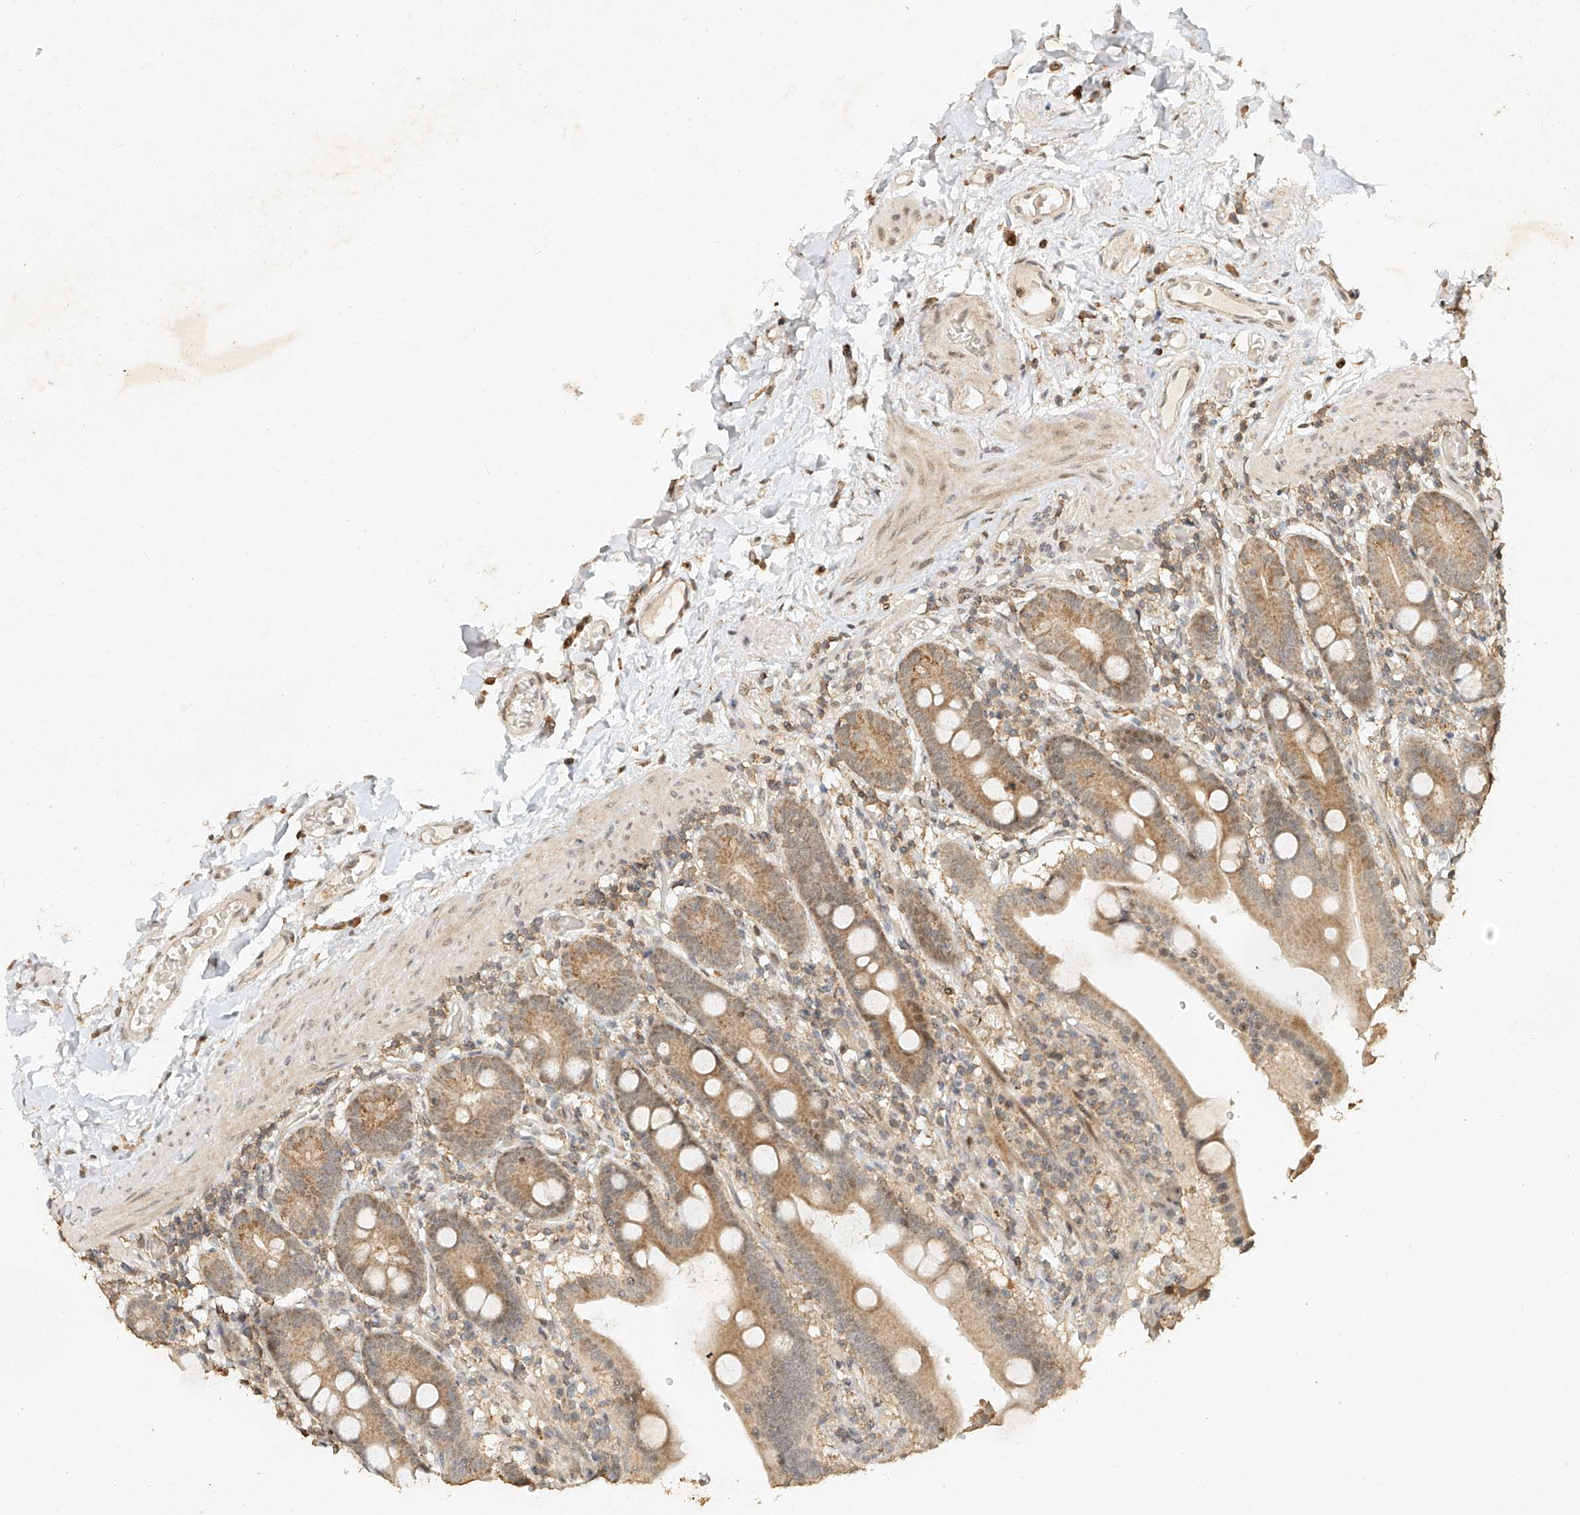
{"staining": {"intensity": "moderate", "quantity": ">75%", "location": "cytoplasmic/membranous"}, "tissue": "duodenum", "cell_type": "Glandular cells", "image_type": "normal", "snomed": [{"axis": "morphology", "description": "Normal tissue, NOS"}, {"axis": "topography", "description": "Duodenum"}], "caption": "The immunohistochemical stain highlights moderate cytoplasmic/membranous positivity in glandular cells of benign duodenum. Immunohistochemistry (ihc) stains the protein in brown and the nuclei are stained blue.", "gene": "CXorf58", "patient": {"sex": "male", "age": 55}}